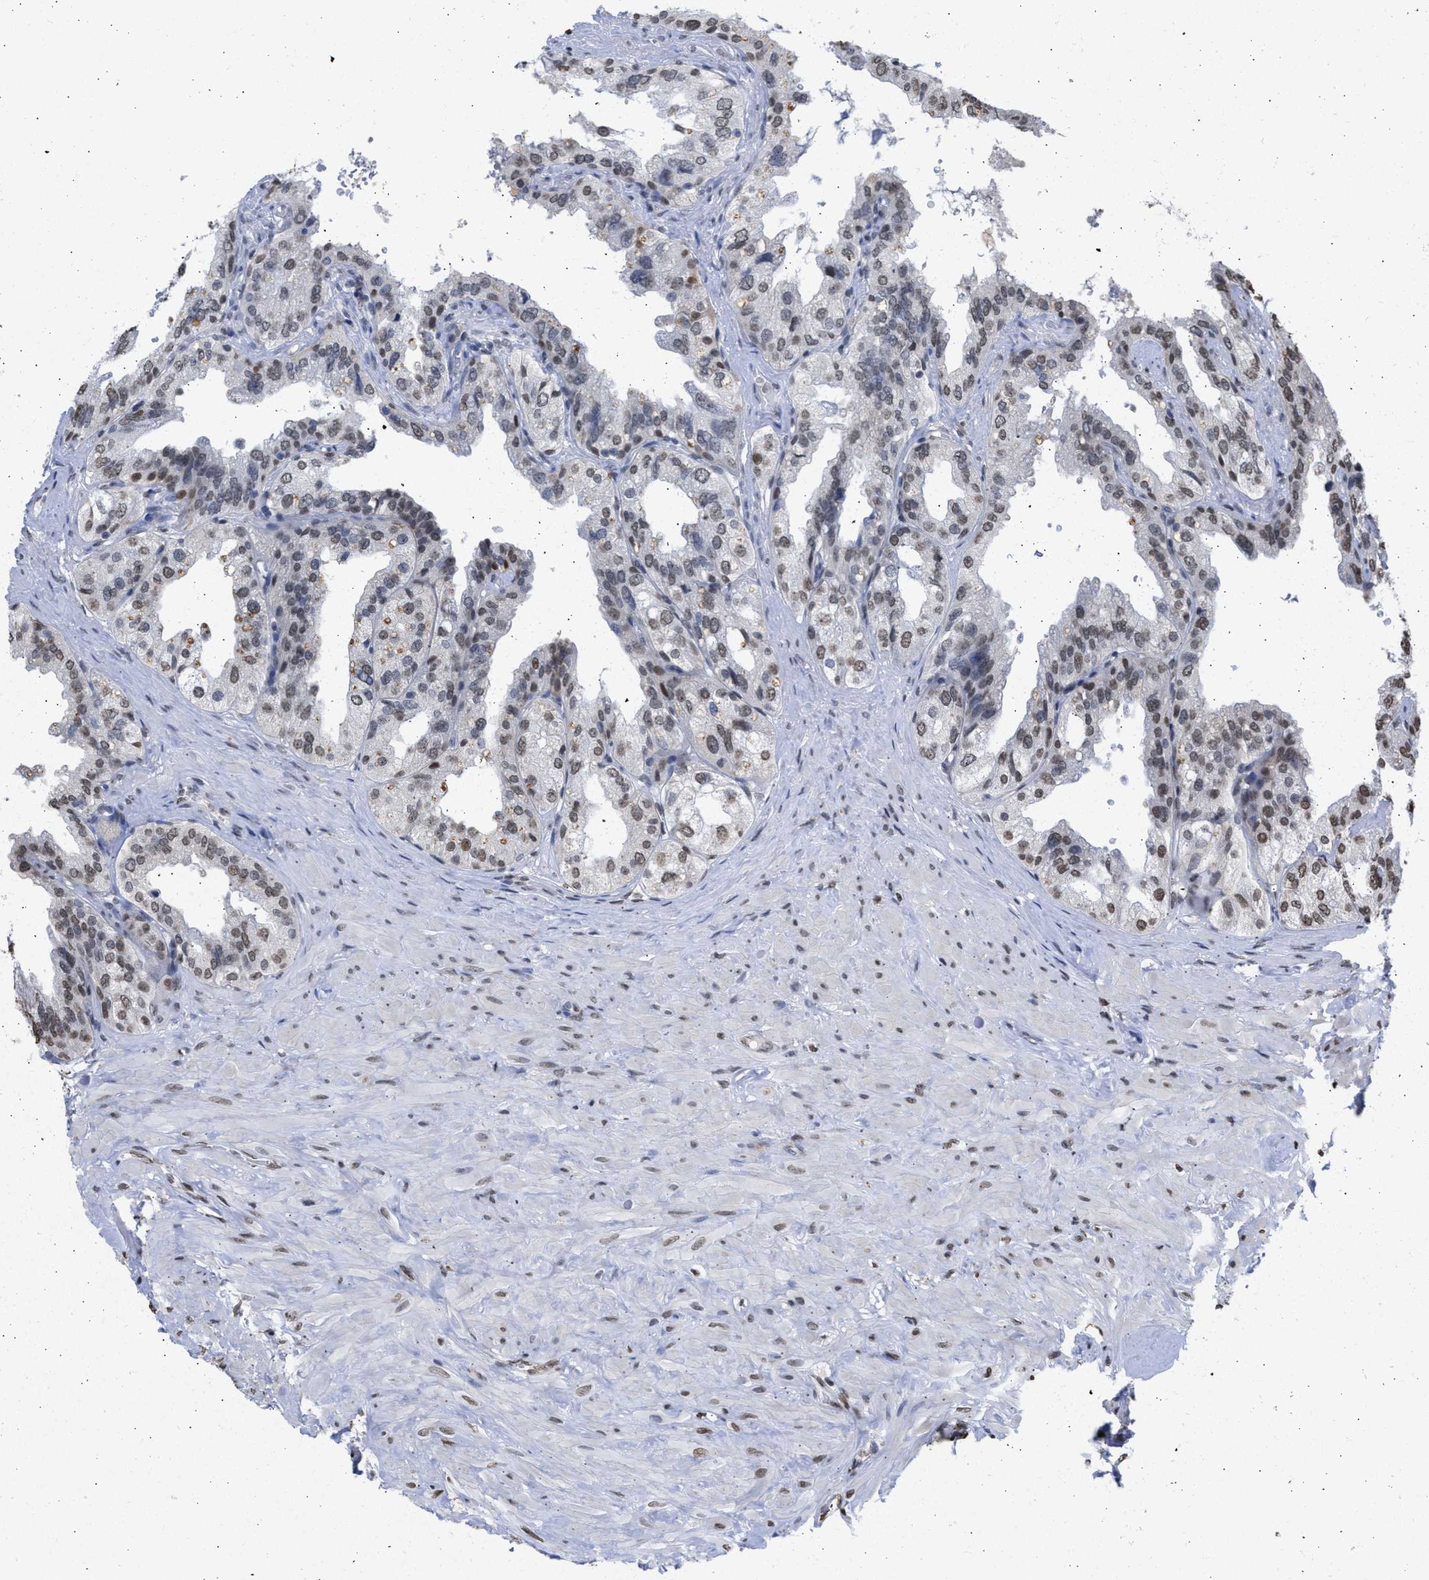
{"staining": {"intensity": "weak", "quantity": "25%-75%", "location": "nuclear"}, "tissue": "seminal vesicle", "cell_type": "Glandular cells", "image_type": "normal", "snomed": [{"axis": "morphology", "description": "Normal tissue, NOS"}, {"axis": "topography", "description": "Seminal veicle"}], "caption": "Protein expression by IHC shows weak nuclear staining in approximately 25%-75% of glandular cells in unremarkable seminal vesicle.", "gene": "NUP35", "patient": {"sex": "male", "age": 68}}